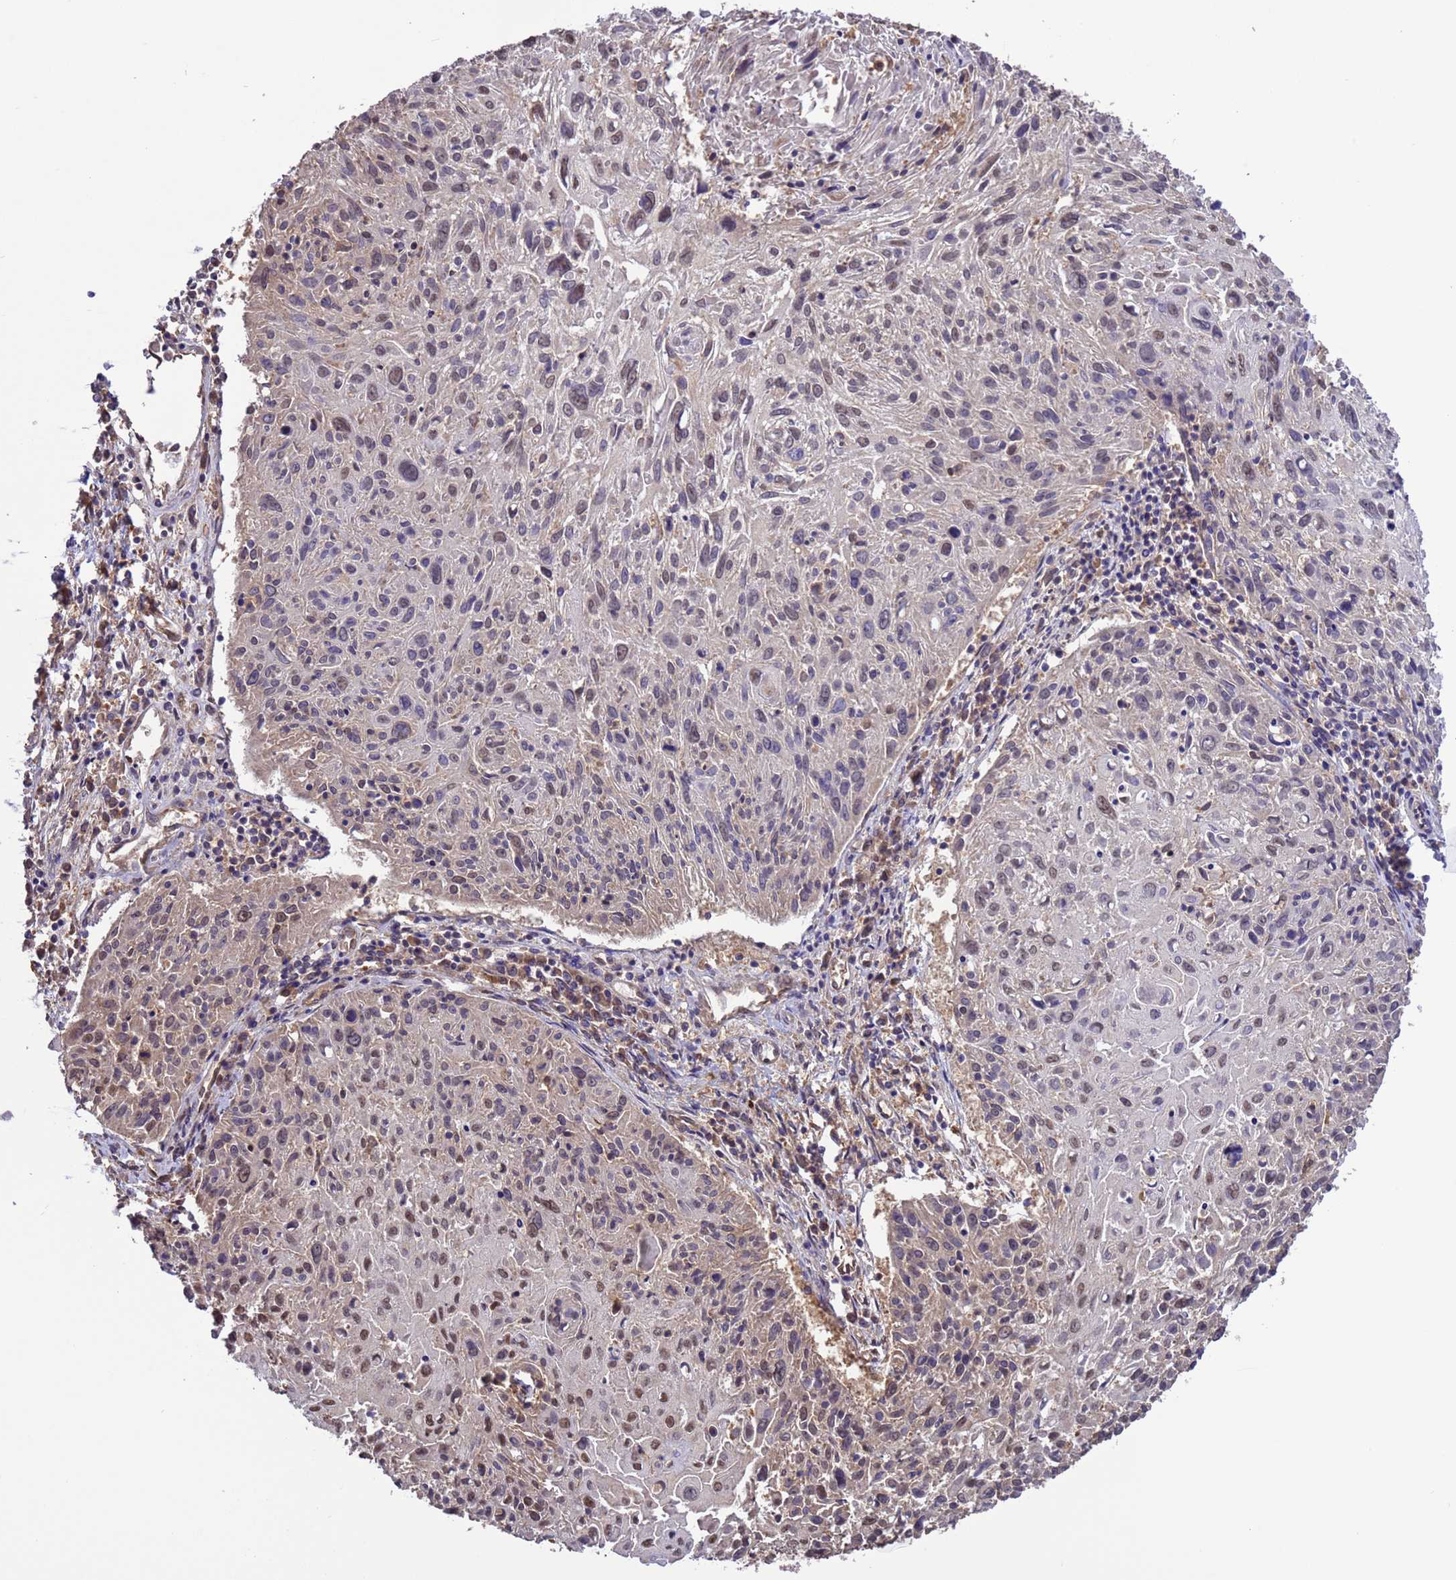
{"staining": {"intensity": "weak", "quantity": "25%-75%", "location": "nuclear"}, "tissue": "cervical cancer", "cell_type": "Tumor cells", "image_type": "cancer", "snomed": [{"axis": "morphology", "description": "Squamous cell carcinoma, NOS"}, {"axis": "topography", "description": "Cervix"}], "caption": "This histopathology image demonstrates immunohistochemistry staining of cervical cancer, with low weak nuclear staining in approximately 25%-75% of tumor cells.", "gene": "ZFP69B", "patient": {"sex": "female", "age": 51}}